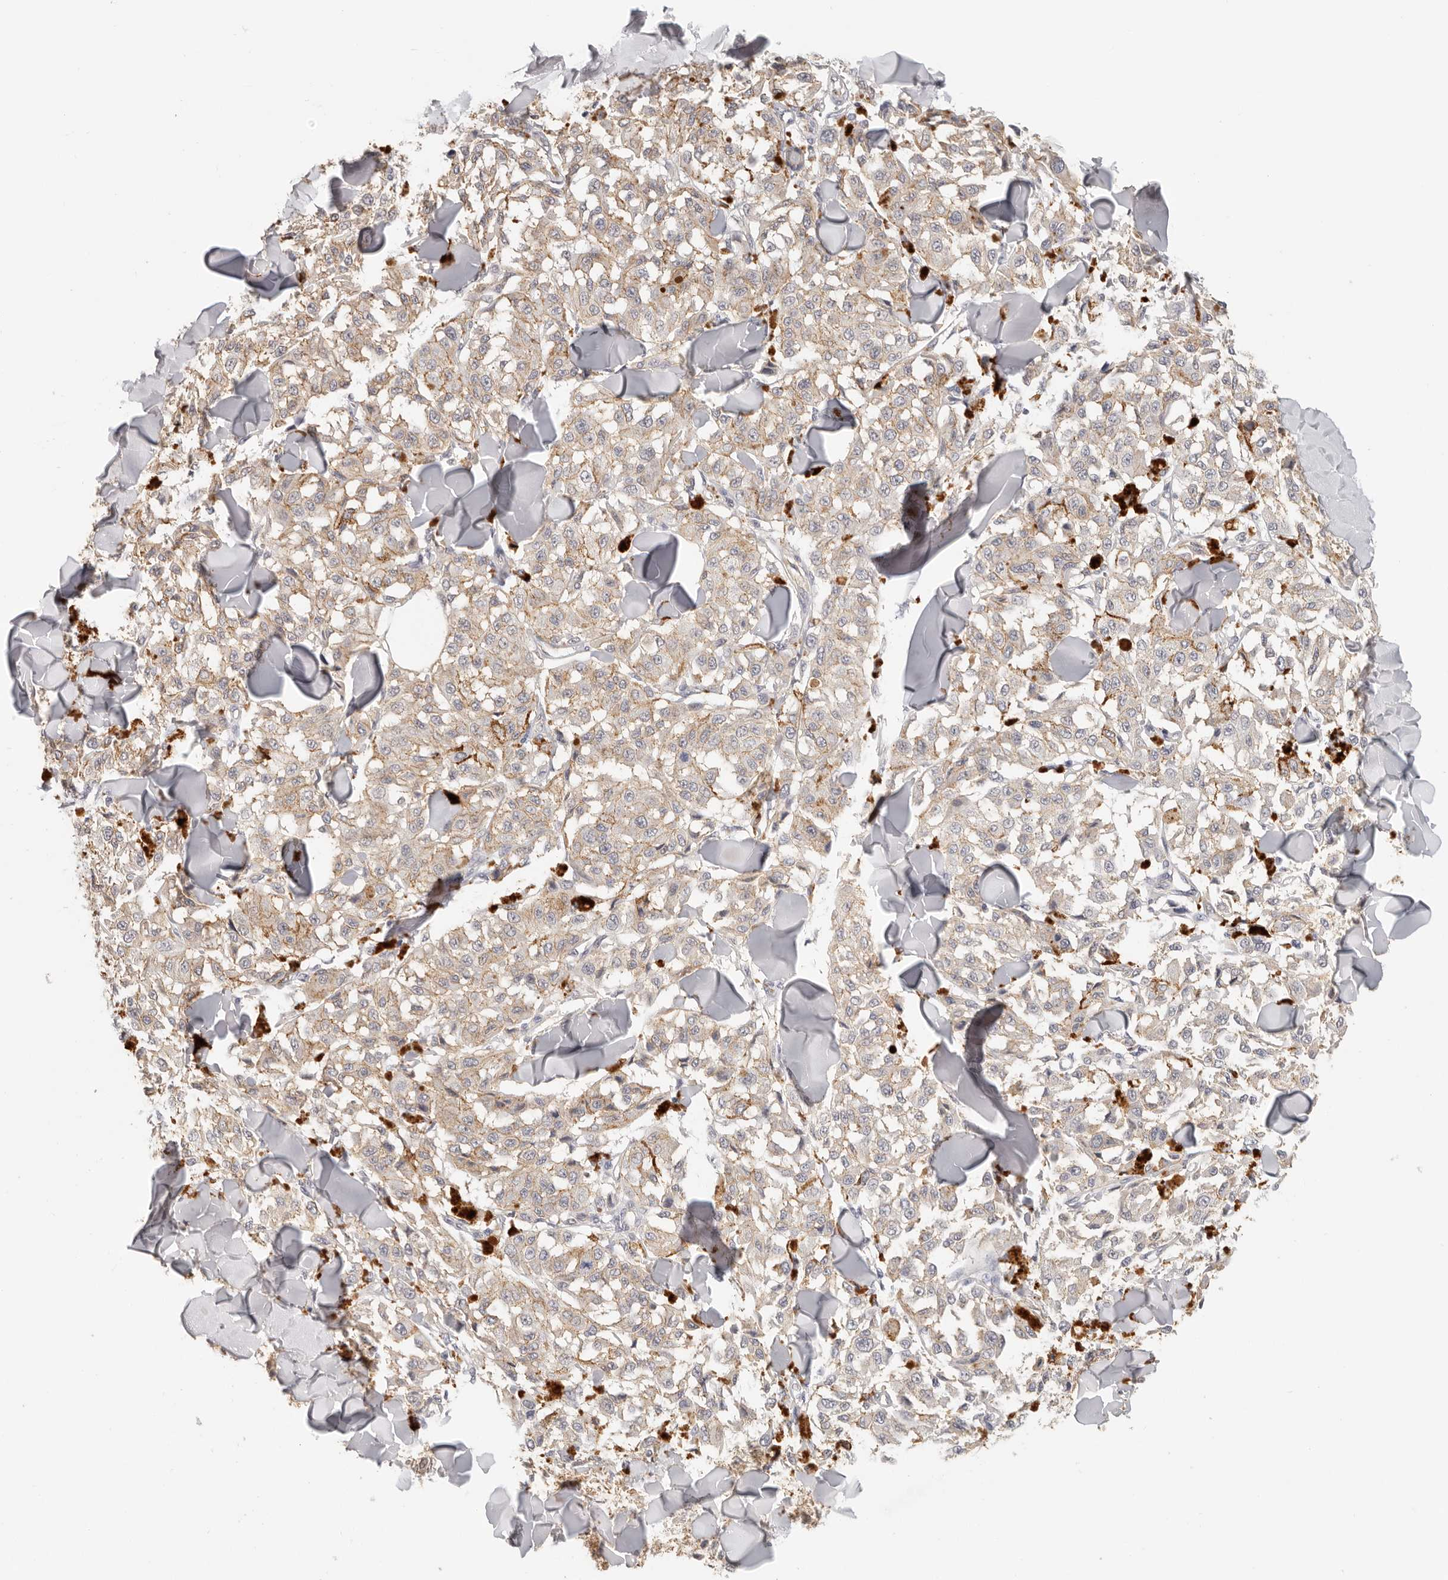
{"staining": {"intensity": "weak", "quantity": ">75%", "location": "cytoplasmic/membranous"}, "tissue": "melanoma", "cell_type": "Tumor cells", "image_type": "cancer", "snomed": [{"axis": "morphology", "description": "Malignant melanoma, NOS"}, {"axis": "topography", "description": "Skin"}], "caption": "Immunohistochemical staining of malignant melanoma exhibits low levels of weak cytoplasmic/membranous staining in approximately >75% of tumor cells.", "gene": "ANXA9", "patient": {"sex": "female", "age": 64}}